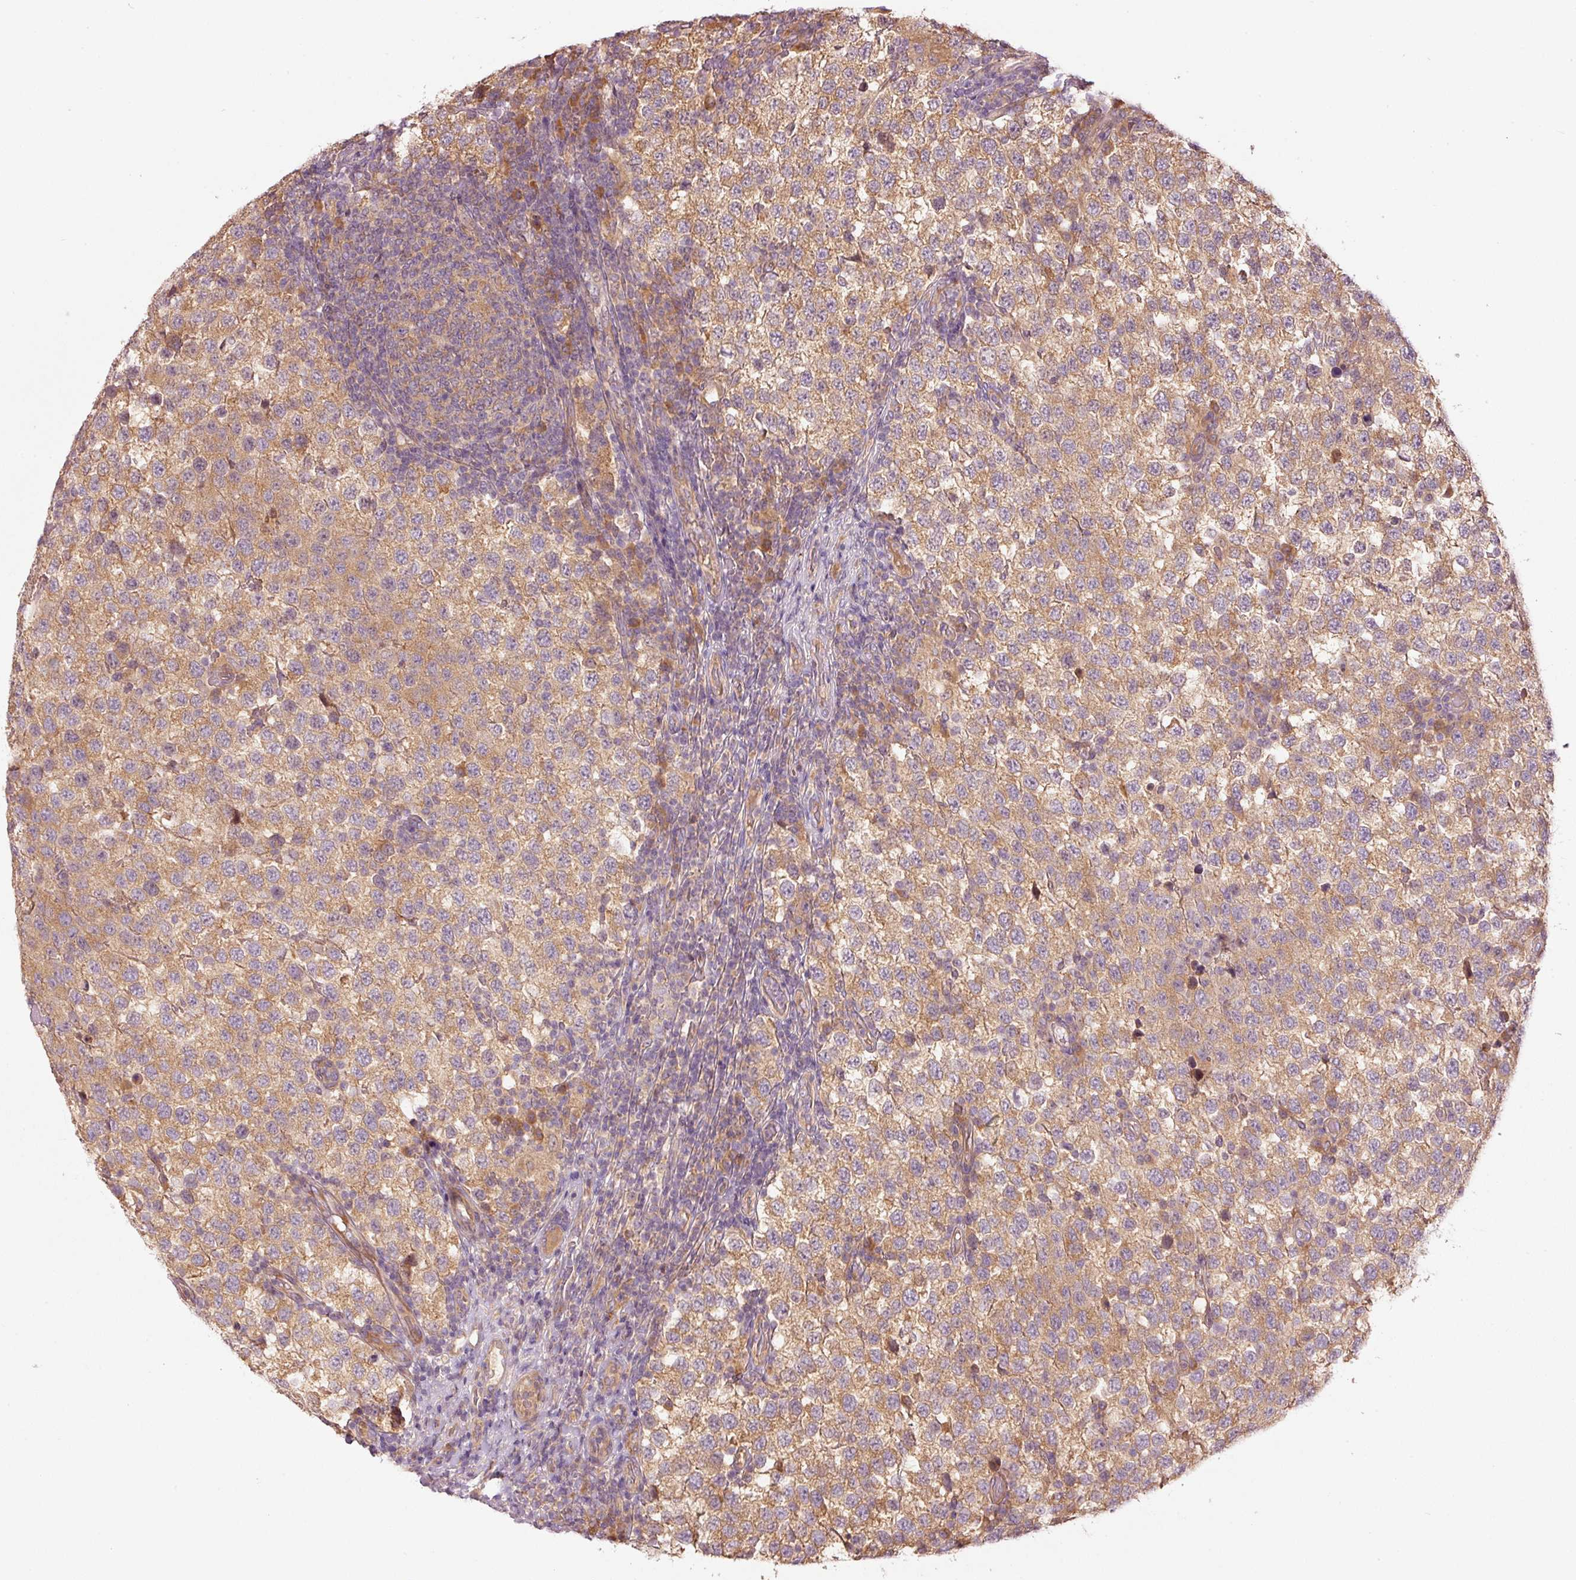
{"staining": {"intensity": "moderate", "quantity": ">75%", "location": "cytoplasmic/membranous"}, "tissue": "testis cancer", "cell_type": "Tumor cells", "image_type": "cancer", "snomed": [{"axis": "morphology", "description": "Seminoma, NOS"}, {"axis": "topography", "description": "Testis"}], "caption": "Immunohistochemical staining of testis cancer demonstrates moderate cytoplasmic/membranous protein expression in approximately >75% of tumor cells. The protein is shown in brown color, while the nuclei are stained blue.", "gene": "MAP10", "patient": {"sex": "male", "age": 34}}